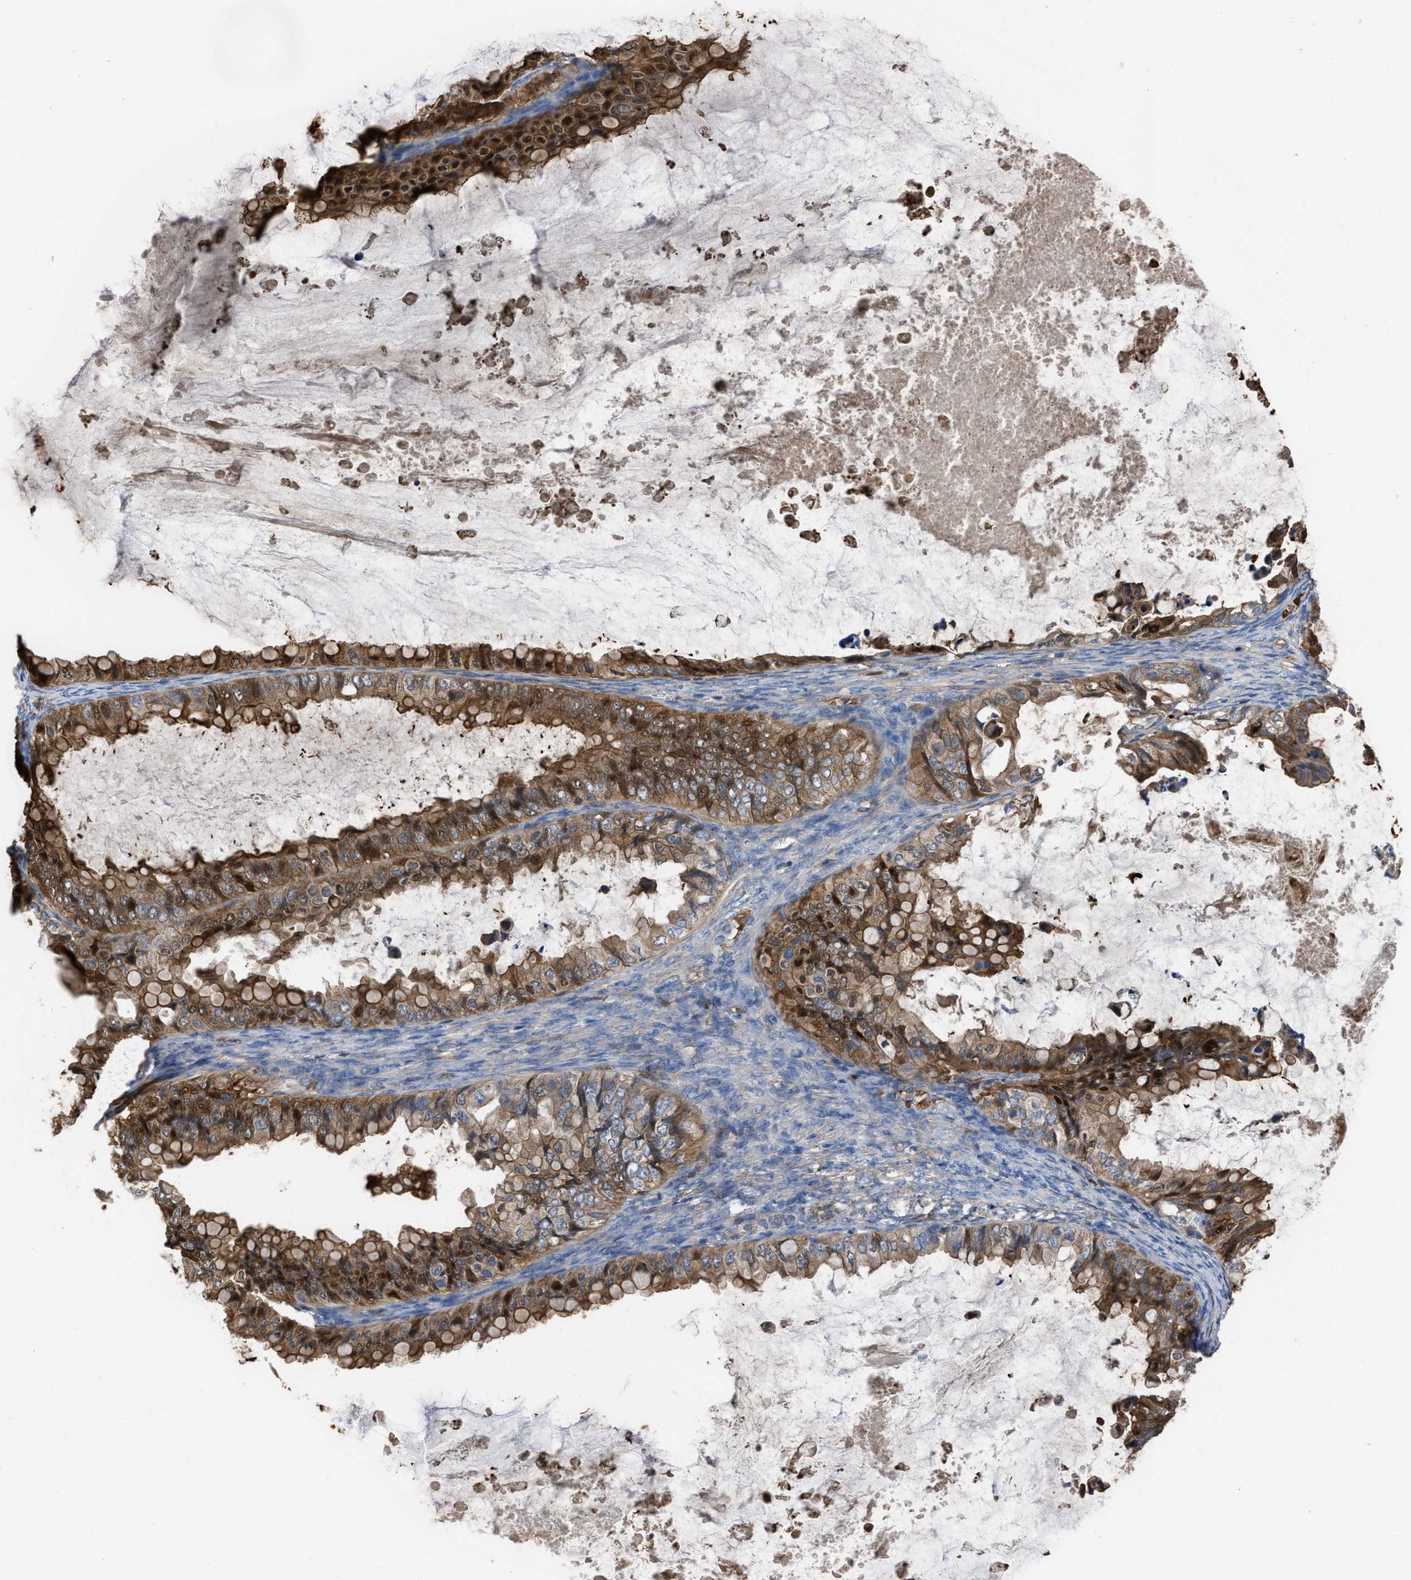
{"staining": {"intensity": "moderate", "quantity": ">75%", "location": "cytoplasmic/membranous,nuclear"}, "tissue": "ovarian cancer", "cell_type": "Tumor cells", "image_type": "cancer", "snomed": [{"axis": "morphology", "description": "Cystadenocarcinoma, mucinous, NOS"}, {"axis": "topography", "description": "Ovary"}], "caption": "Human mucinous cystadenocarcinoma (ovarian) stained for a protein (brown) reveals moderate cytoplasmic/membranous and nuclear positive staining in approximately >75% of tumor cells.", "gene": "TRIOBP", "patient": {"sex": "female", "age": 80}}